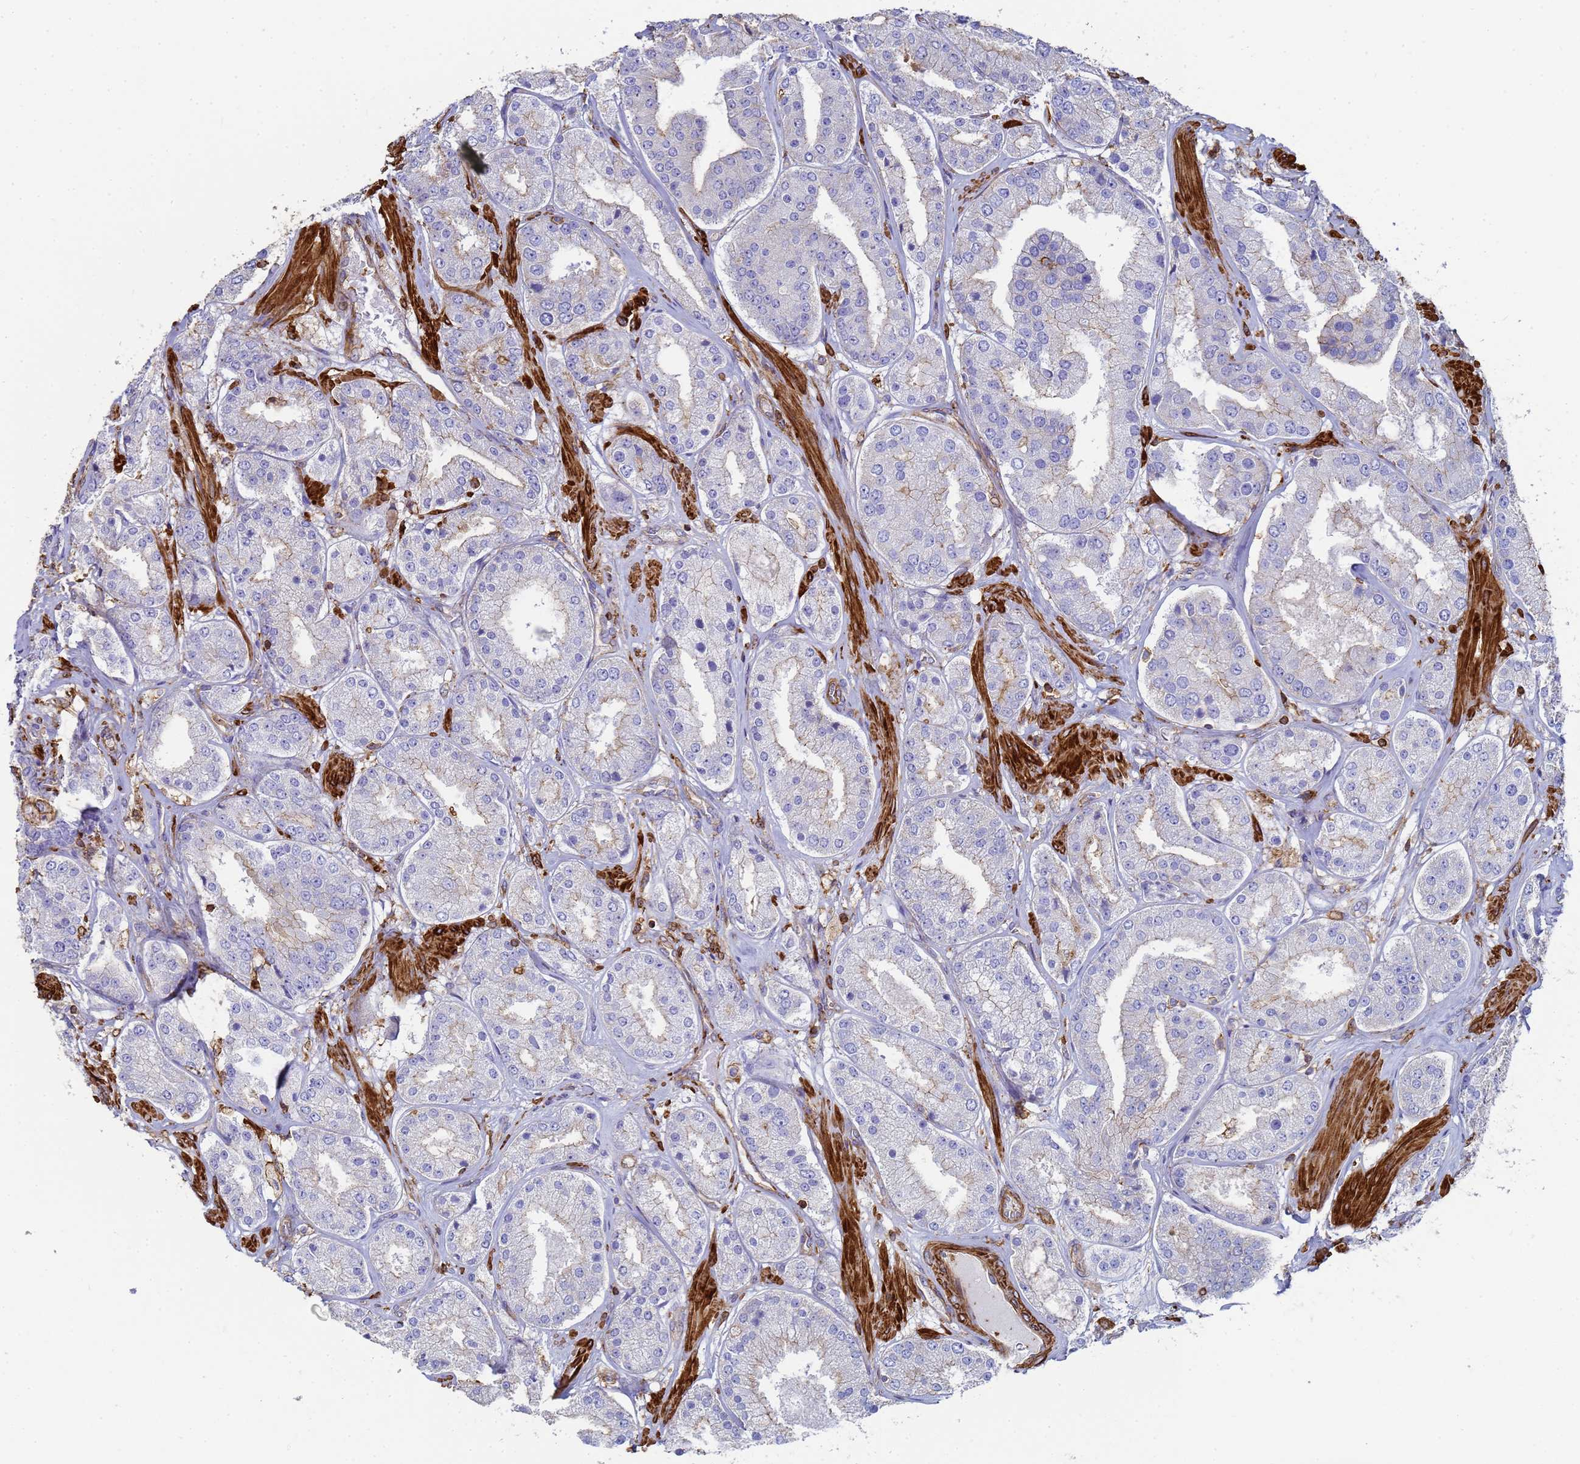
{"staining": {"intensity": "weak", "quantity": "<25%", "location": "cytoplasmic/membranous"}, "tissue": "prostate cancer", "cell_type": "Tumor cells", "image_type": "cancer", "snomed": [{"axis": "morphology", "description": "Adenocarcinoma, High grade"}, {"axis": "topography", "description": "Prostate"}], "caption": "A photomicrograph of human prostate cancer (adenocarcinoma (high-grade)) is negative for staining in tumor cells.", "gene": "ACTB", "patient": {"sex": "male", "age": 63}}